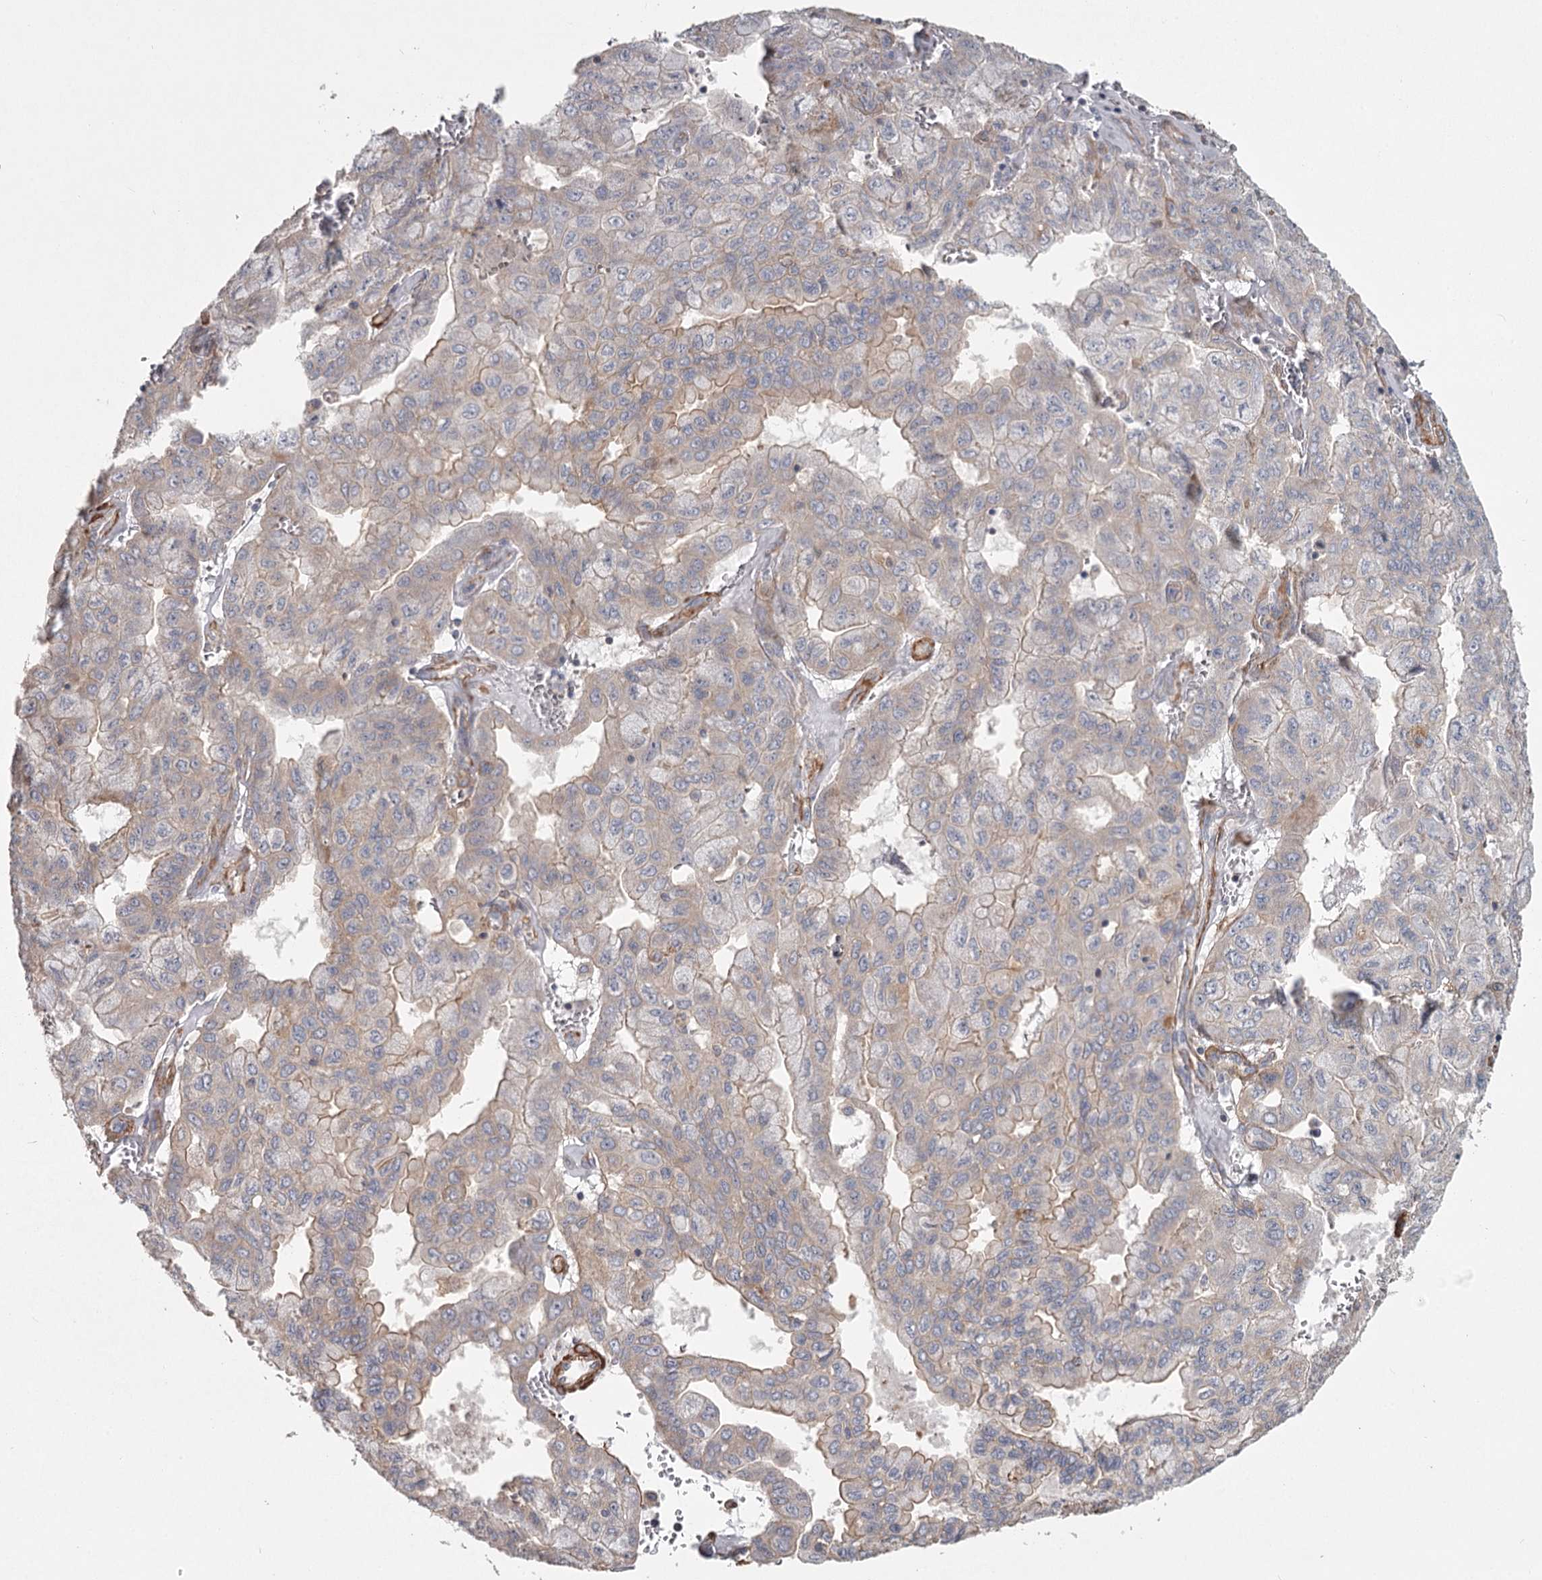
{"staining": {"intensity": "weak", "quantity": "<25%", "location": "cytoplasmic/membranous"}, "tissue": "pancreatic cancer", "cell_type": "Tumor cells", "image_type": "cancer", "snomed": [{"axis": "morphology", "description": "Adenocarcinoma, NOS"}, {"axis": "topography", "description": "Pancreas"}], "caption": "IHC image of human pancreatic cancer (adenocarcinoma) stained for a protein (brown), which exhibits no staining in tumor cells. The staining is performed using DAB brown chromogen with nuclei counter-stained in using hematoxylin.", "gene": "DHRS9", "patient": {"sex": "male", "age": 51}}